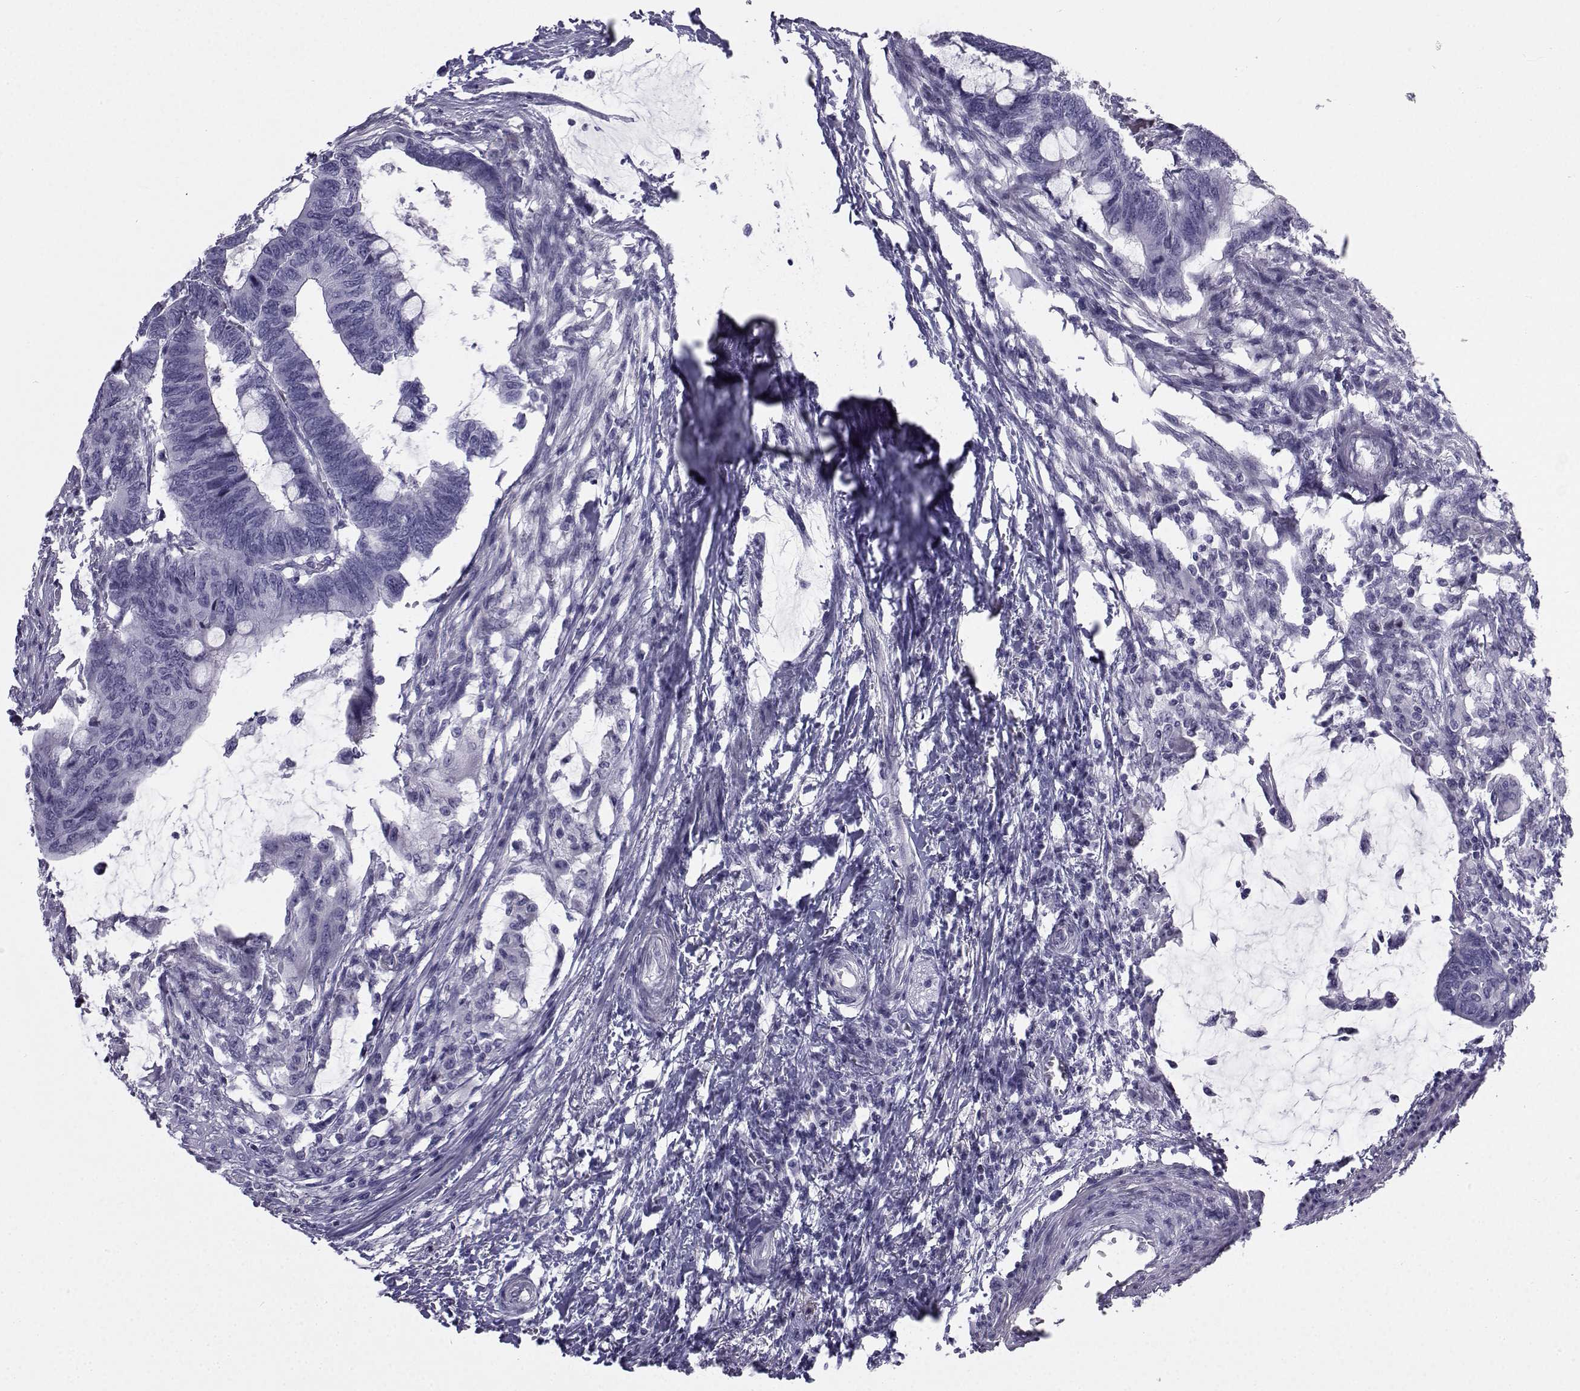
{"staining": {"intensity": "negative", "quantity": "none", "location": "none"}, "tissue": "colorectal cancer", "cell_type": "Tumor cells", "image_type": "cancer", "snomed": [{"axis": "morphology", "description": "Normal tissue, NOS"}, {"axis": "morphology", "description": "Adenocarcinoma, NOS"}, {"axis": "topography", "description": "Rectum"}, {"axis": "topography", "description": "Peripheral nerve tissue"}], "caption": "This is an immunohistochemistry micrograph of adenocarcinoma (colorectal). There is no positivity in tumor cells.", "gene": "SPANXD", "patient": {"sex": "male", "age": 92}}